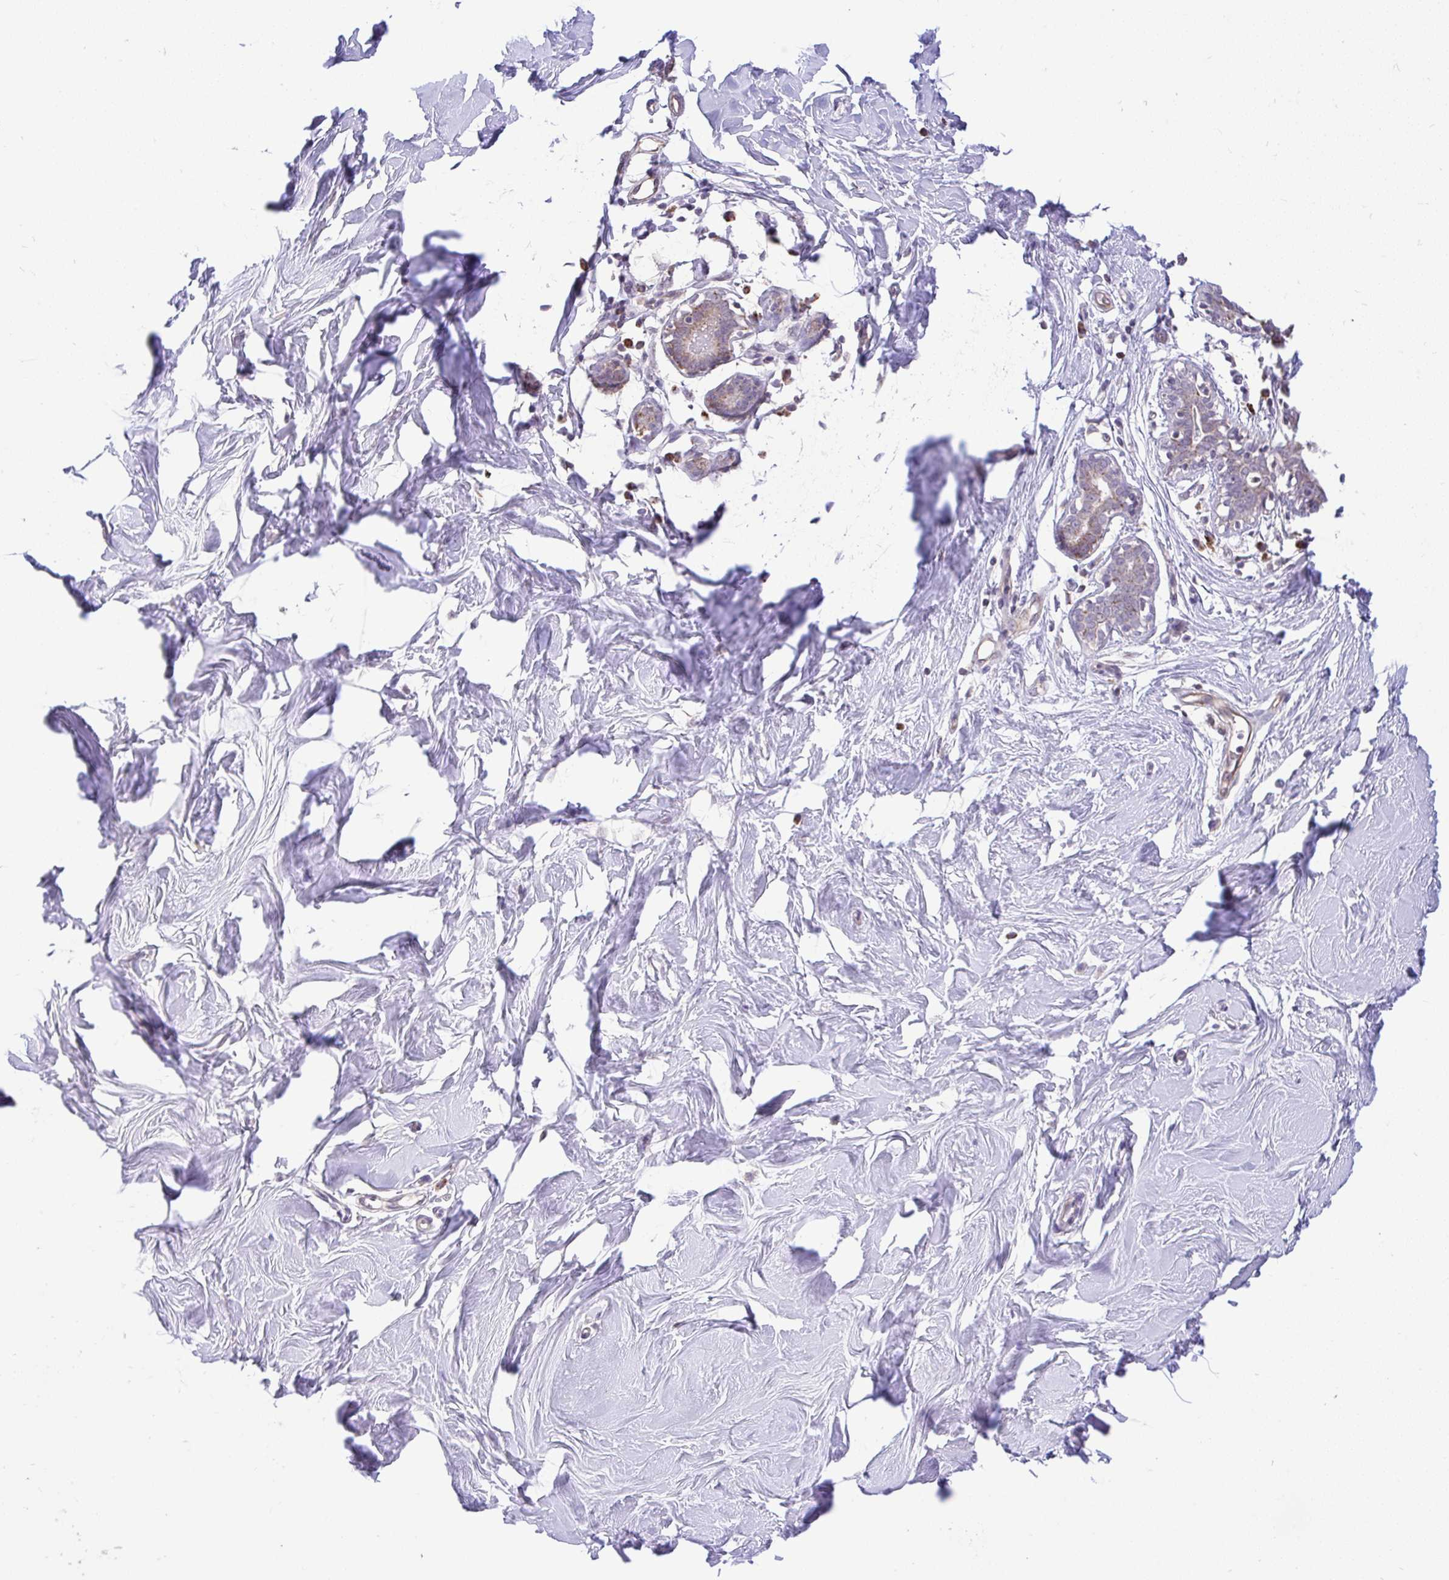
{"staining": {"intensity": "negative", "quantity": "none", "location": "none"}, "tissue": "breast", "cell_type": "Adipocytes", "image_type": "normal", "snomed": [{"axis": "morphology", "description": "Normal tissue, NOS"}, {"axis": "topography", "description": "Breast"}], "caption": "Human breast stained for a protein using immunohistochemistry (IHC) displays no staining in adipocytes.", "gene": "PYCR2", "patient": {"sex": "female", "age": 27}}